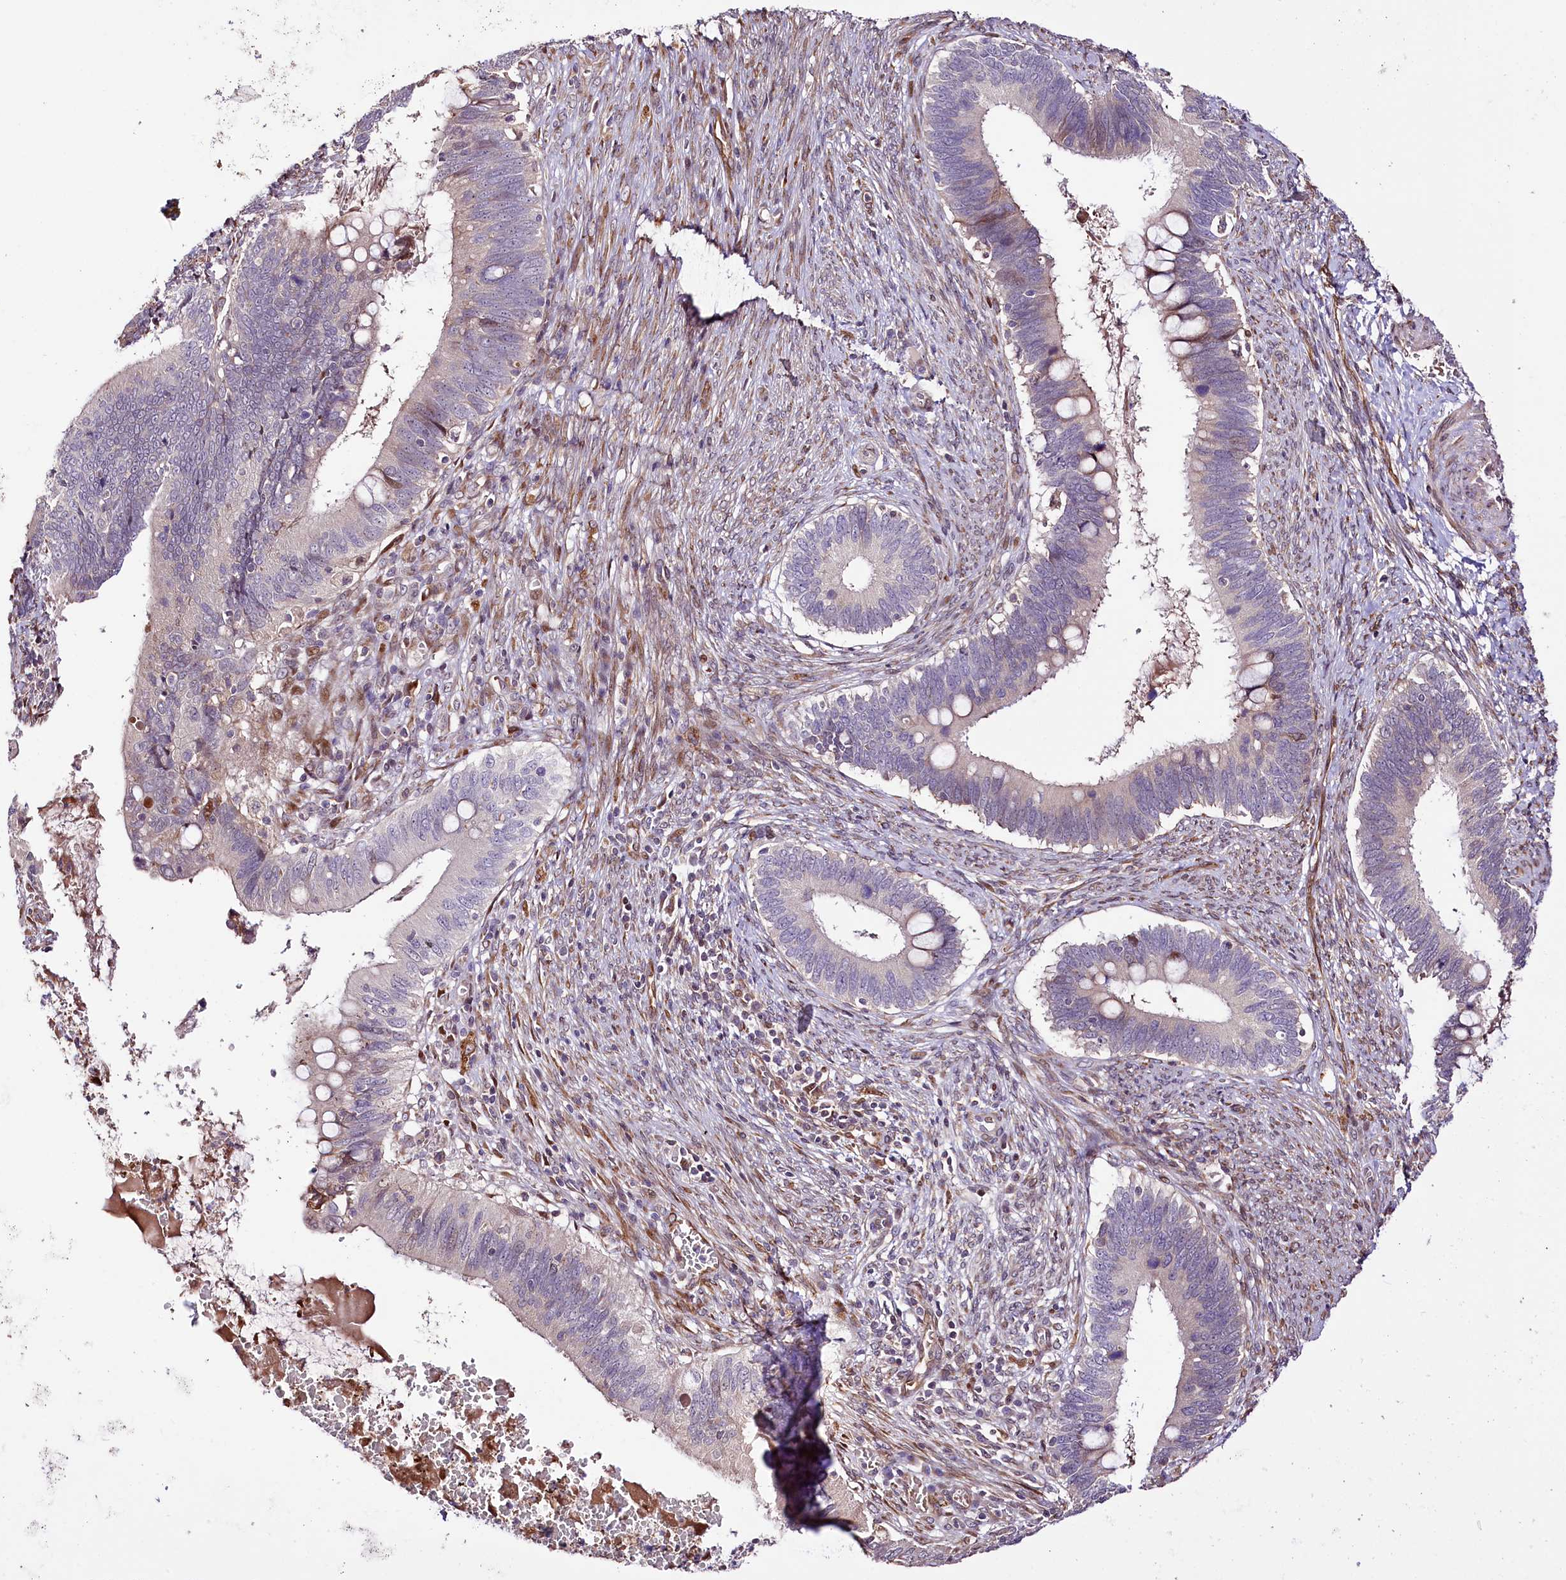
{"staining": {"intensity": "weak", "quantity": "<25%", "location": "cytoplasmic/membranous"}, "tissue": "cervical cancer", "cell_type": "Tumor cells", "image_type": "cancer", "snomed": [{"axis": "morphology", "description": "Adenocarcinoma, NOS"}, {"axis": "topography", "description": "Cervix"}], "caption": "Tumor cells show no significant protein expression in cervical cancer (adenocarcinoma).", "gene": "CUTC", "patient": {"sex": "female", "age": 42}}